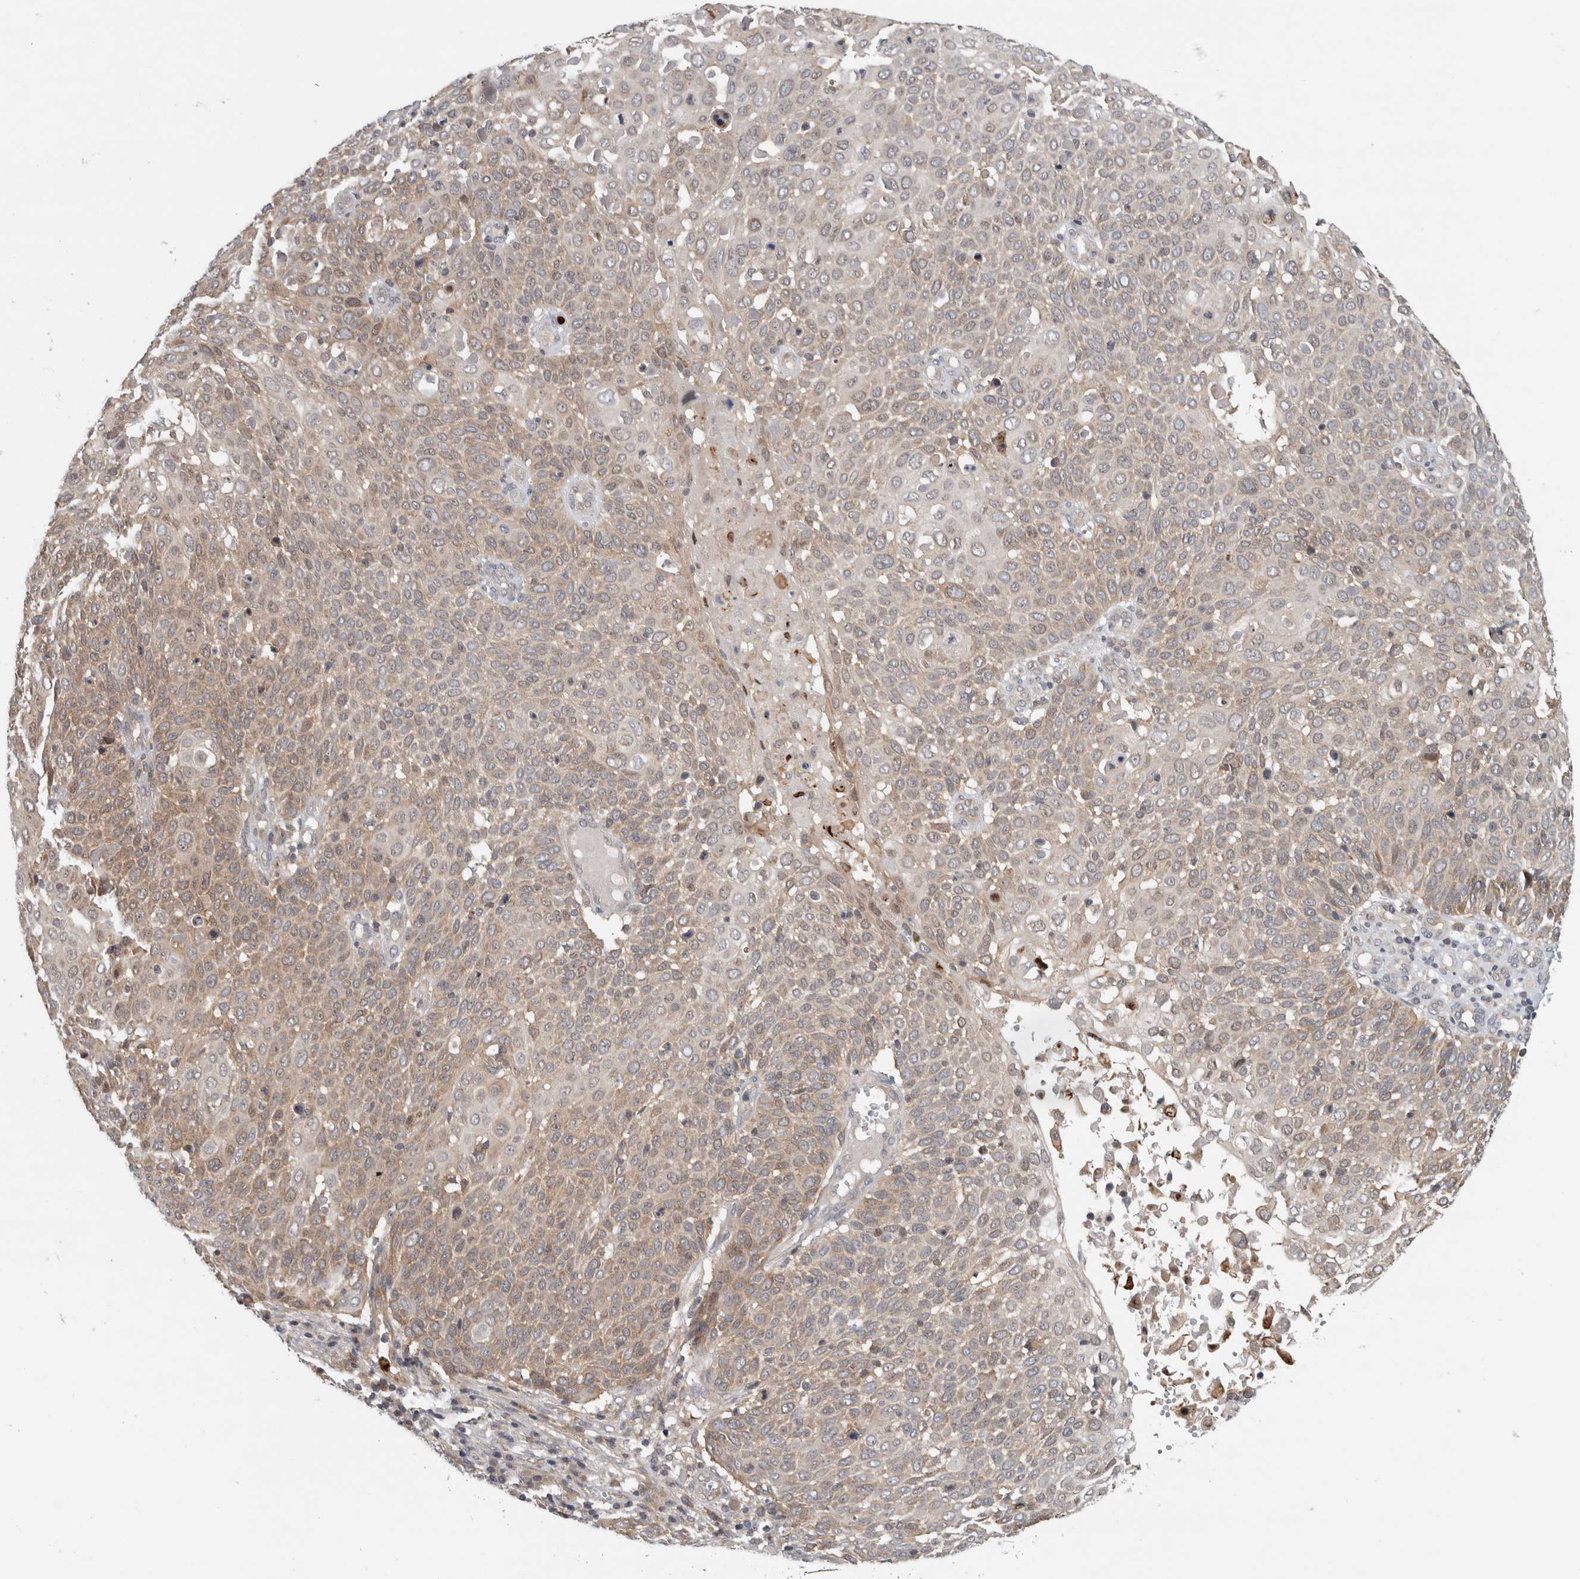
{"staining": {"intensity": "weak", "quantity": "<25%", "location": "cytoplasmic/membranous"}, "tissue": "cervical cancer", "cell_type": "Tumor cells", "image_type": "cancer", "snomed": [{"axis": "morphology", "description": "Squamous cell carcinoma, NOS"}, {"axis": "topography", "description": "Cervix"}], "caption": "There is no significant expression in tumor cells of cervical cancer (squamous cell carcinoma). Brightfield microscopy of IHC stained with DAB (3,3'-diaminobenzidine) (brown) and hematoxylin (blue), captured at high magnification.", "gene": "PDCD2", "patient": {"sex": "female", "age": 74}}